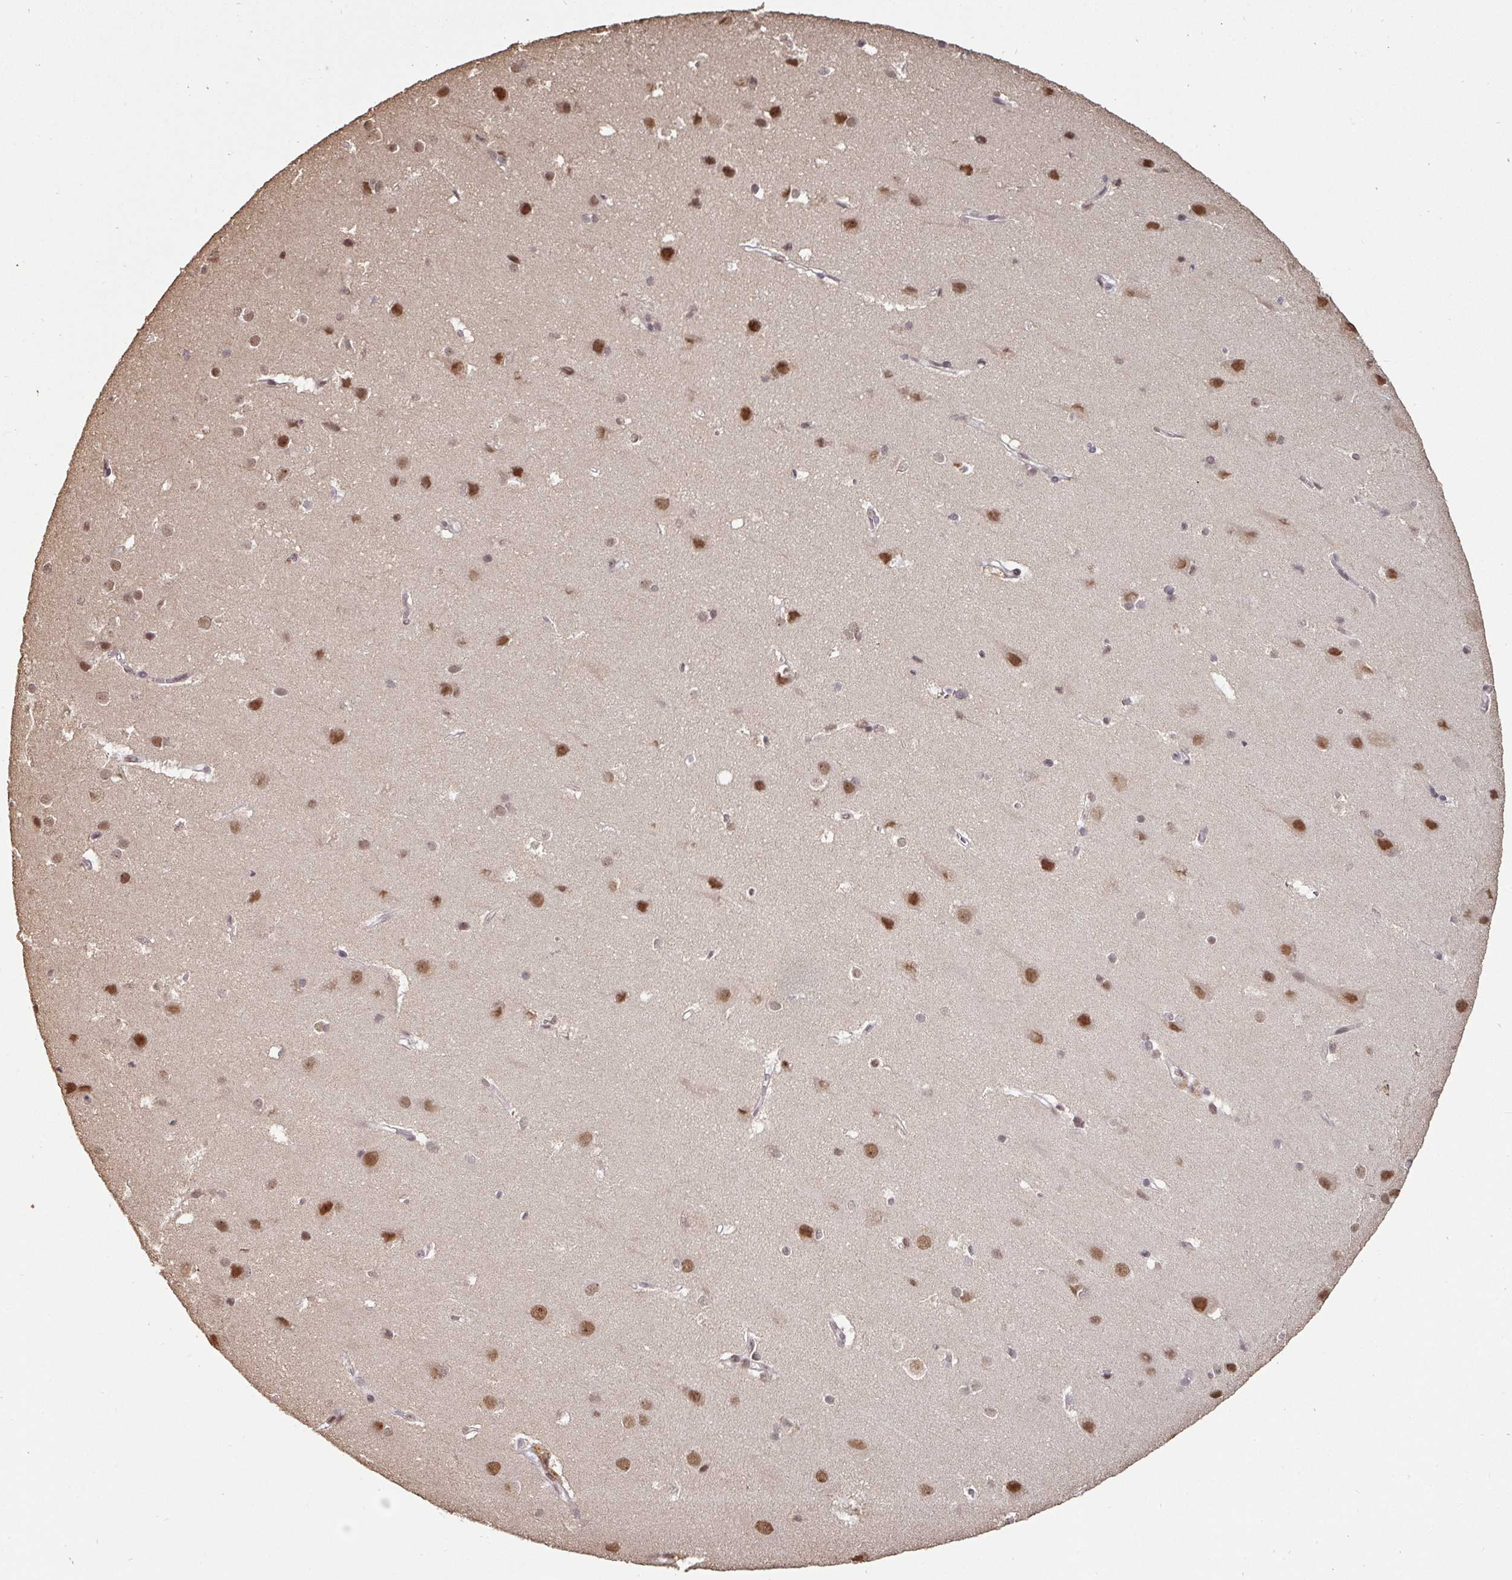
{"staining": {"intensity": "moderate", "quantity": "<25%", "location": "nuclear"}, "tissue": "cerebral cortex", "cell_type": "Endothelial cells", "image_type": "normal", "snomed": [{"axis": "morphology", "description": "Normal tissue, NOS"}, {"axis": "topography", "description": "Cerebral cortex"}], "caption": "Immunohistochemistry (IHC) staining of normal cerebral cortex, which demonstrates low levels of moderate nuclear staining in about <25% of endothelial cells indicating moderate nuclear protein staining. The staining was performed using DAB (brown) for protein detection and nuclei were counterstained in hematoxylin (blue).", "gene": "POLD1", "patient": {"sex": "male", "age": 37}}